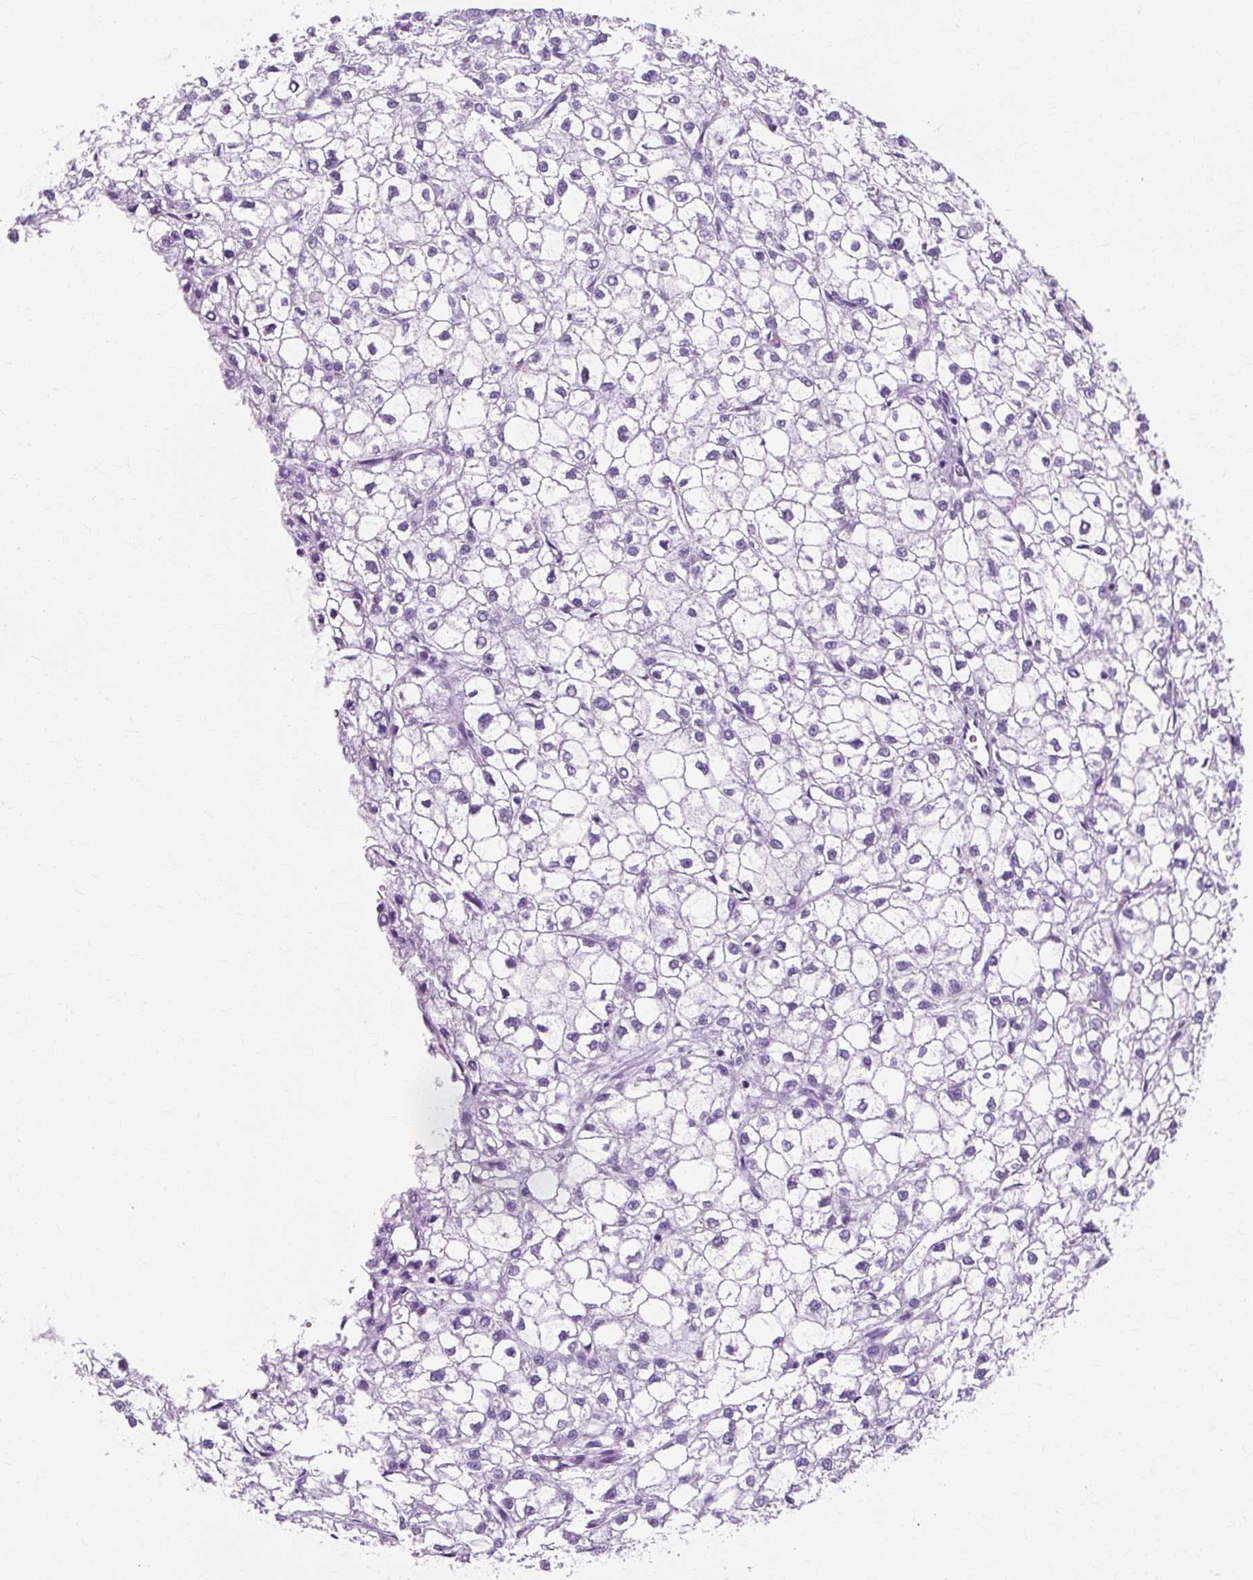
{"staining": {"intensity": "negative", "quantity": "none", "location": "none"}, "tissue": "liver cancer", "cell_type": "Tumor cells", "image_type": "cancer", "snomed": [{"axis": "morphology", "description": "Carcinoma, Hepatocellular, NOS"}, {"axis": "topography", "description": "Liver"}], "caption": "DAB immunohistochemical staining of human hepatocellular carcinoma (liver) exhibits no significant positivity in tumor cells.", "gene": "TMEM89", "patient": {"sex": "female", "age": 43}}